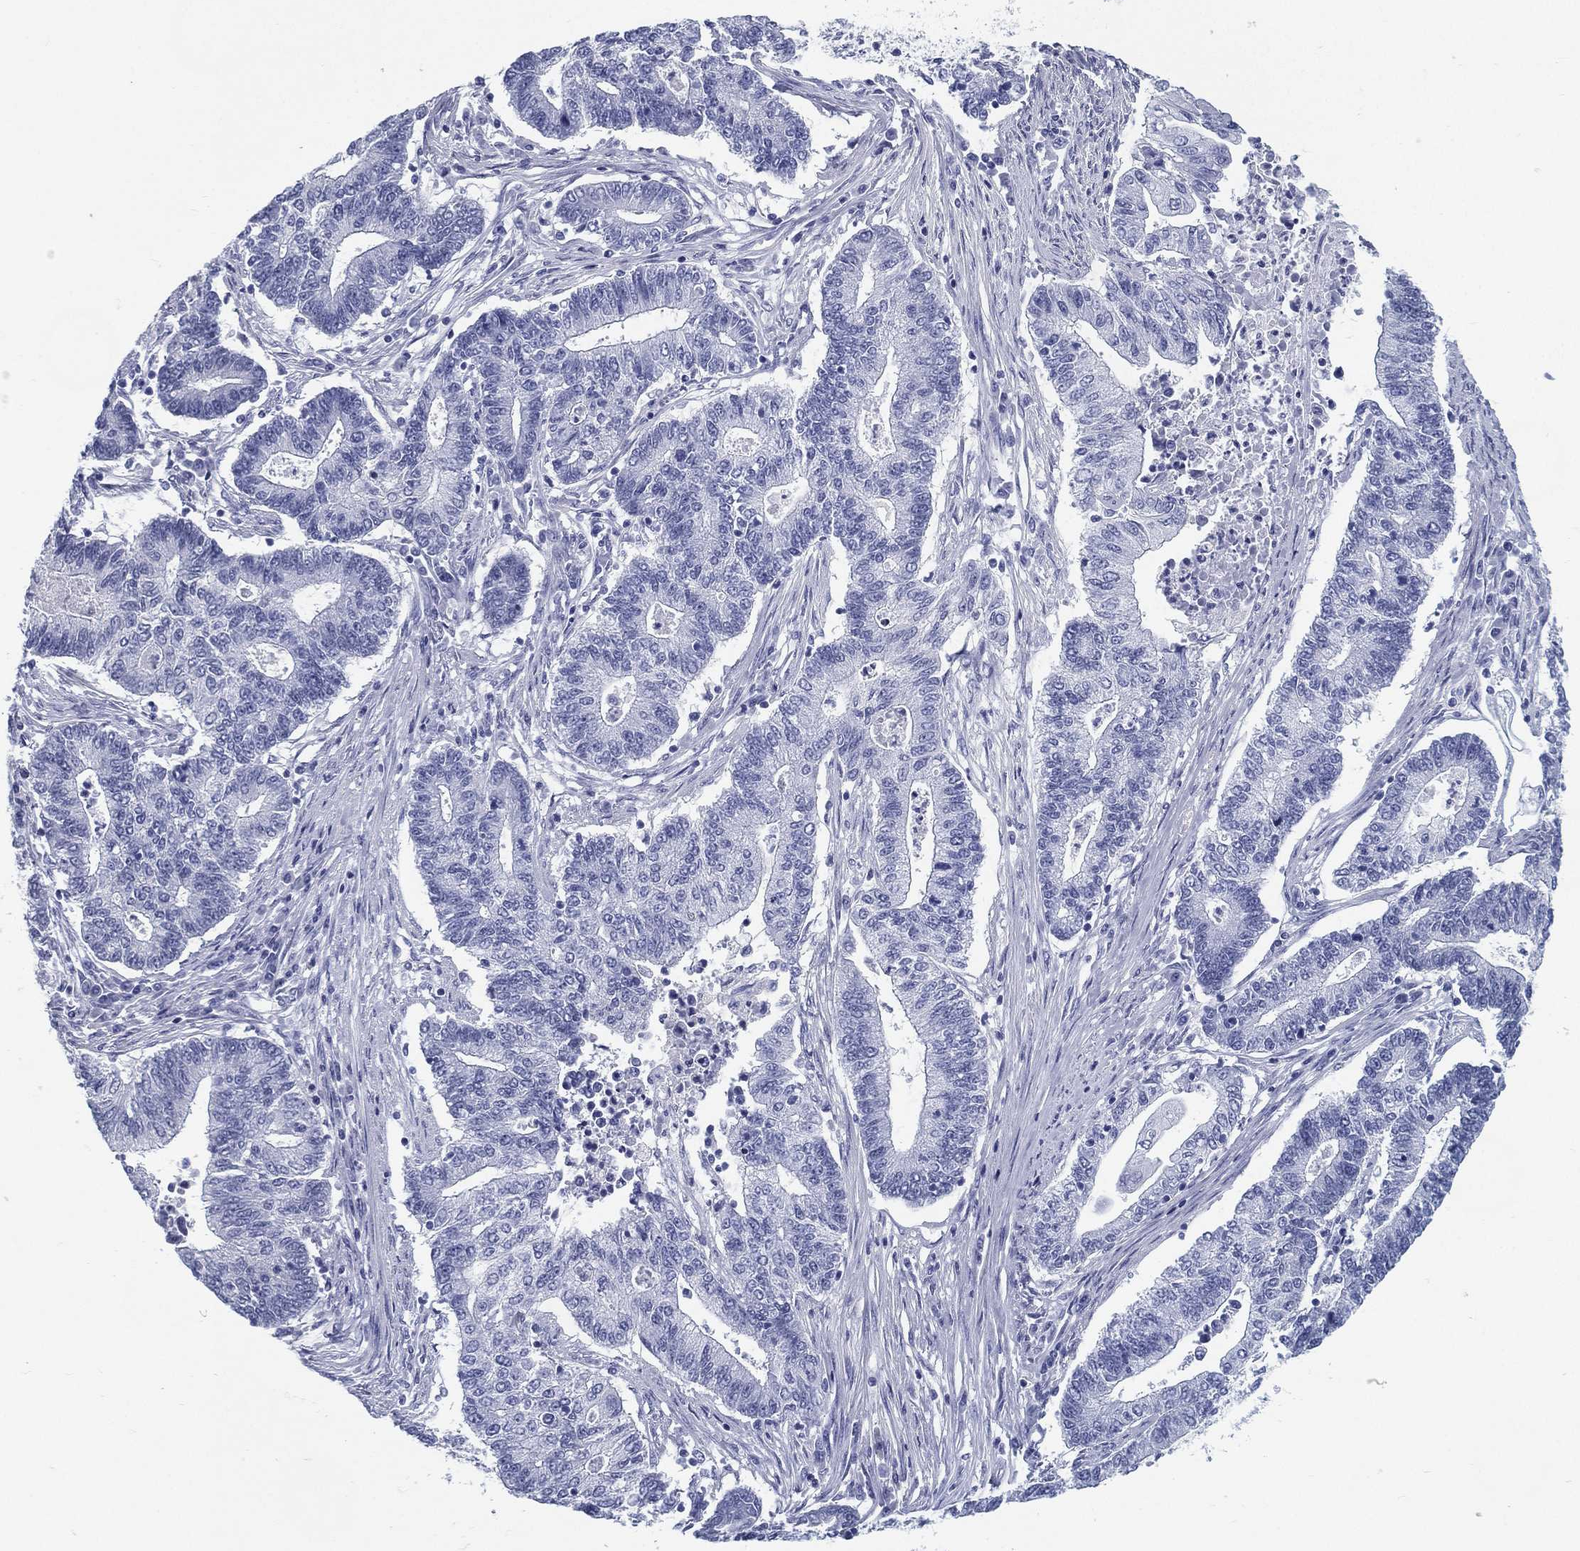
{"staining": {"intensity": "negative", "quantity": "none", "location": "none"}, "tissue": "endometrial cancer", "cell_type": "Tumor cells", "image_type": "cancer", "snomed": [{"axis": "morphology", "description": "Adenocarcinoma, NOS"}, {"axis": "topography", "description": "Uterus"}, {"axis": "topography", "description": "Endometrium"}], "caption": "An image of human endometrial cancer is negative for staining in tumor cells. Nuclei are stained in blue.", "gene": "ATP1B2", "patient": {"sex": "female", "age": 54}}